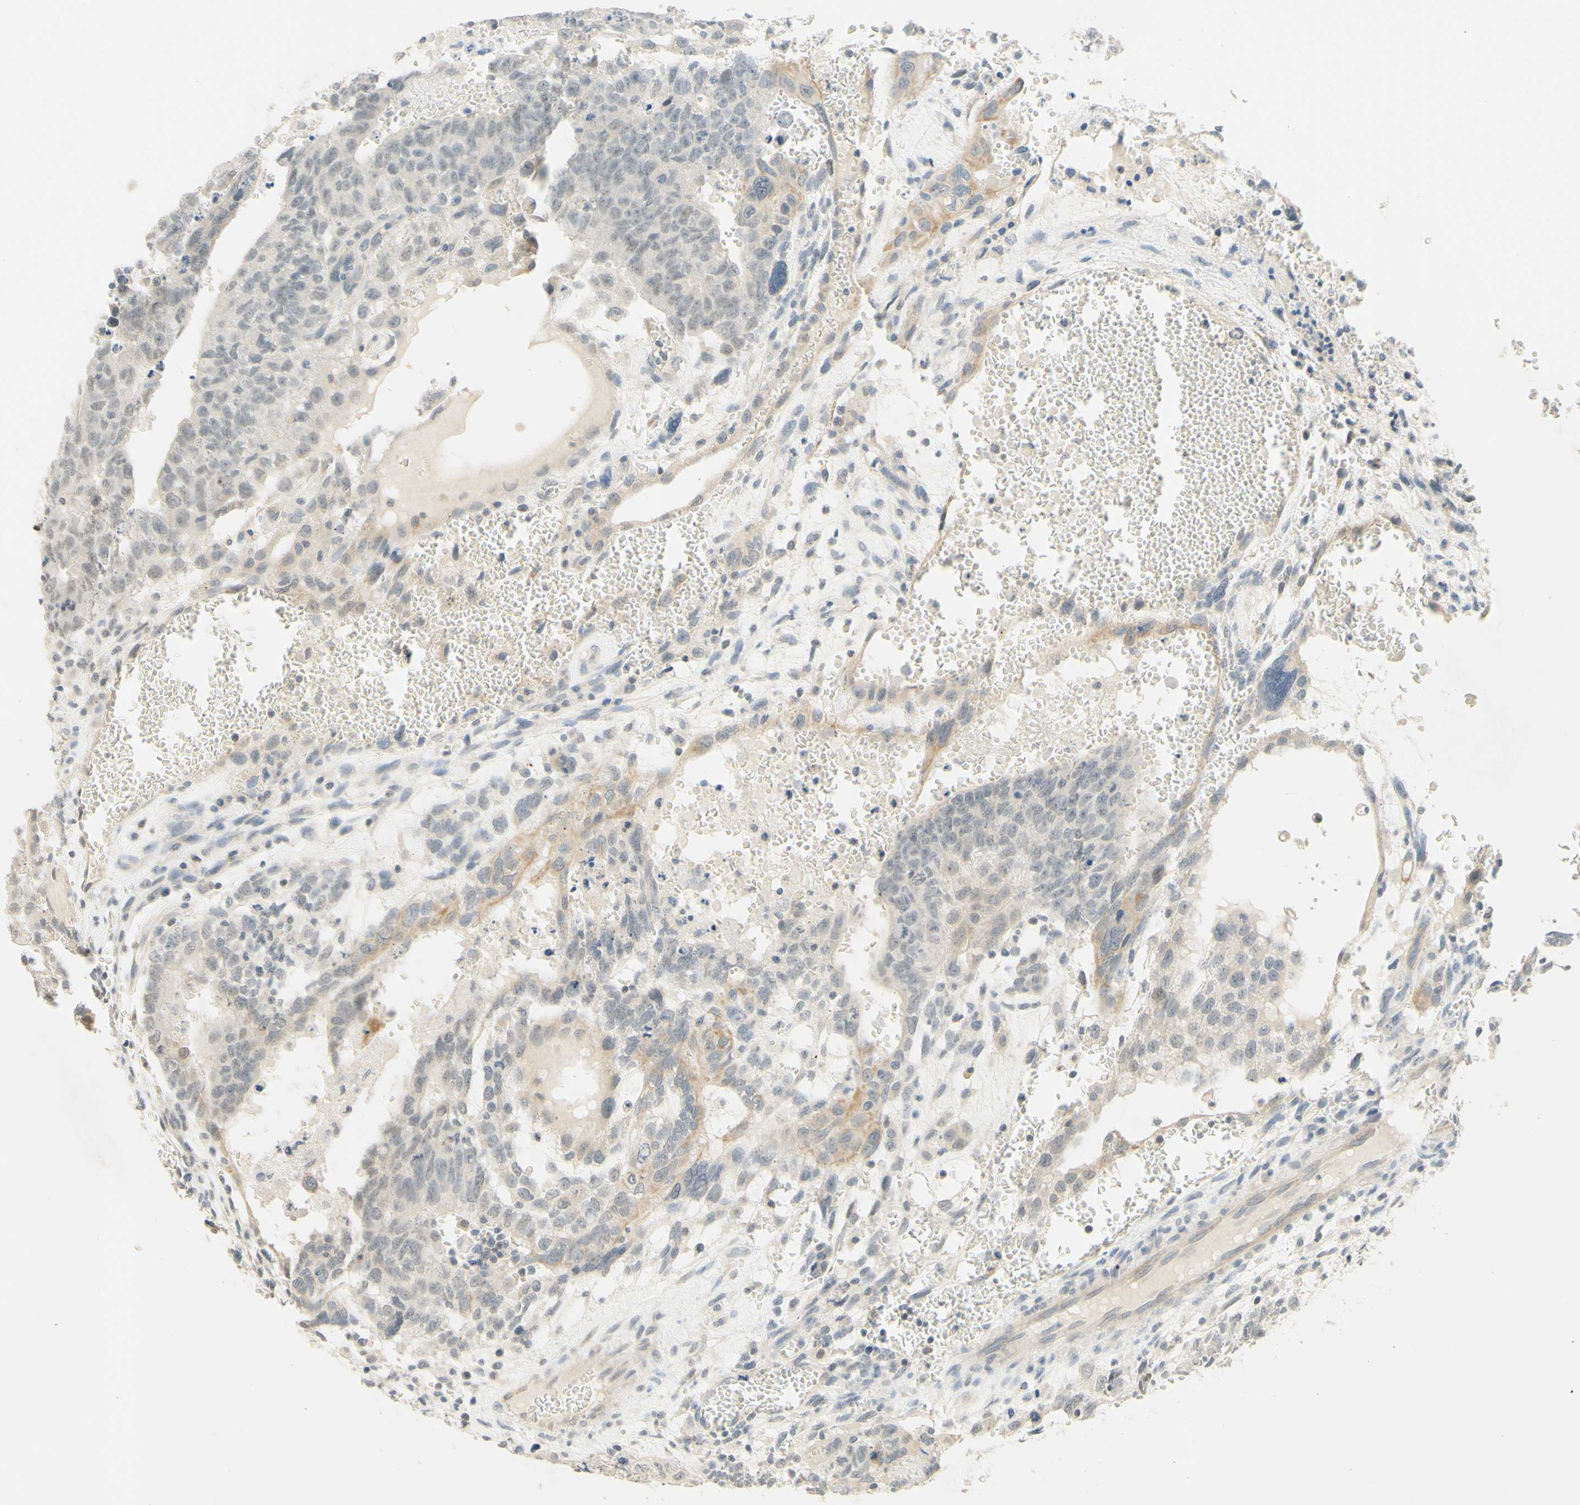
{"staining": {"intensity": "weak", "quantity": "<25%", "location": "cytoplasmic/membranous"}, "tissue": "testis cancer", "cell_type": "Tumor cells", "image_type": "cancer", "snomed": [{"axis": "morphology", "description": "Seminoma, NOS"}, {"axis": "morphology", "description": "Carcinoma, Embryonal, NOS"}, {"axis": "topography", "description": "Testis"}], "caption": "Seminoma (testis) stained for a protein using immunohistochemistry (IHC) shows no expression tumor cells.", "gene": "MAG", "patient": {"sex": "male", "age": 52}}